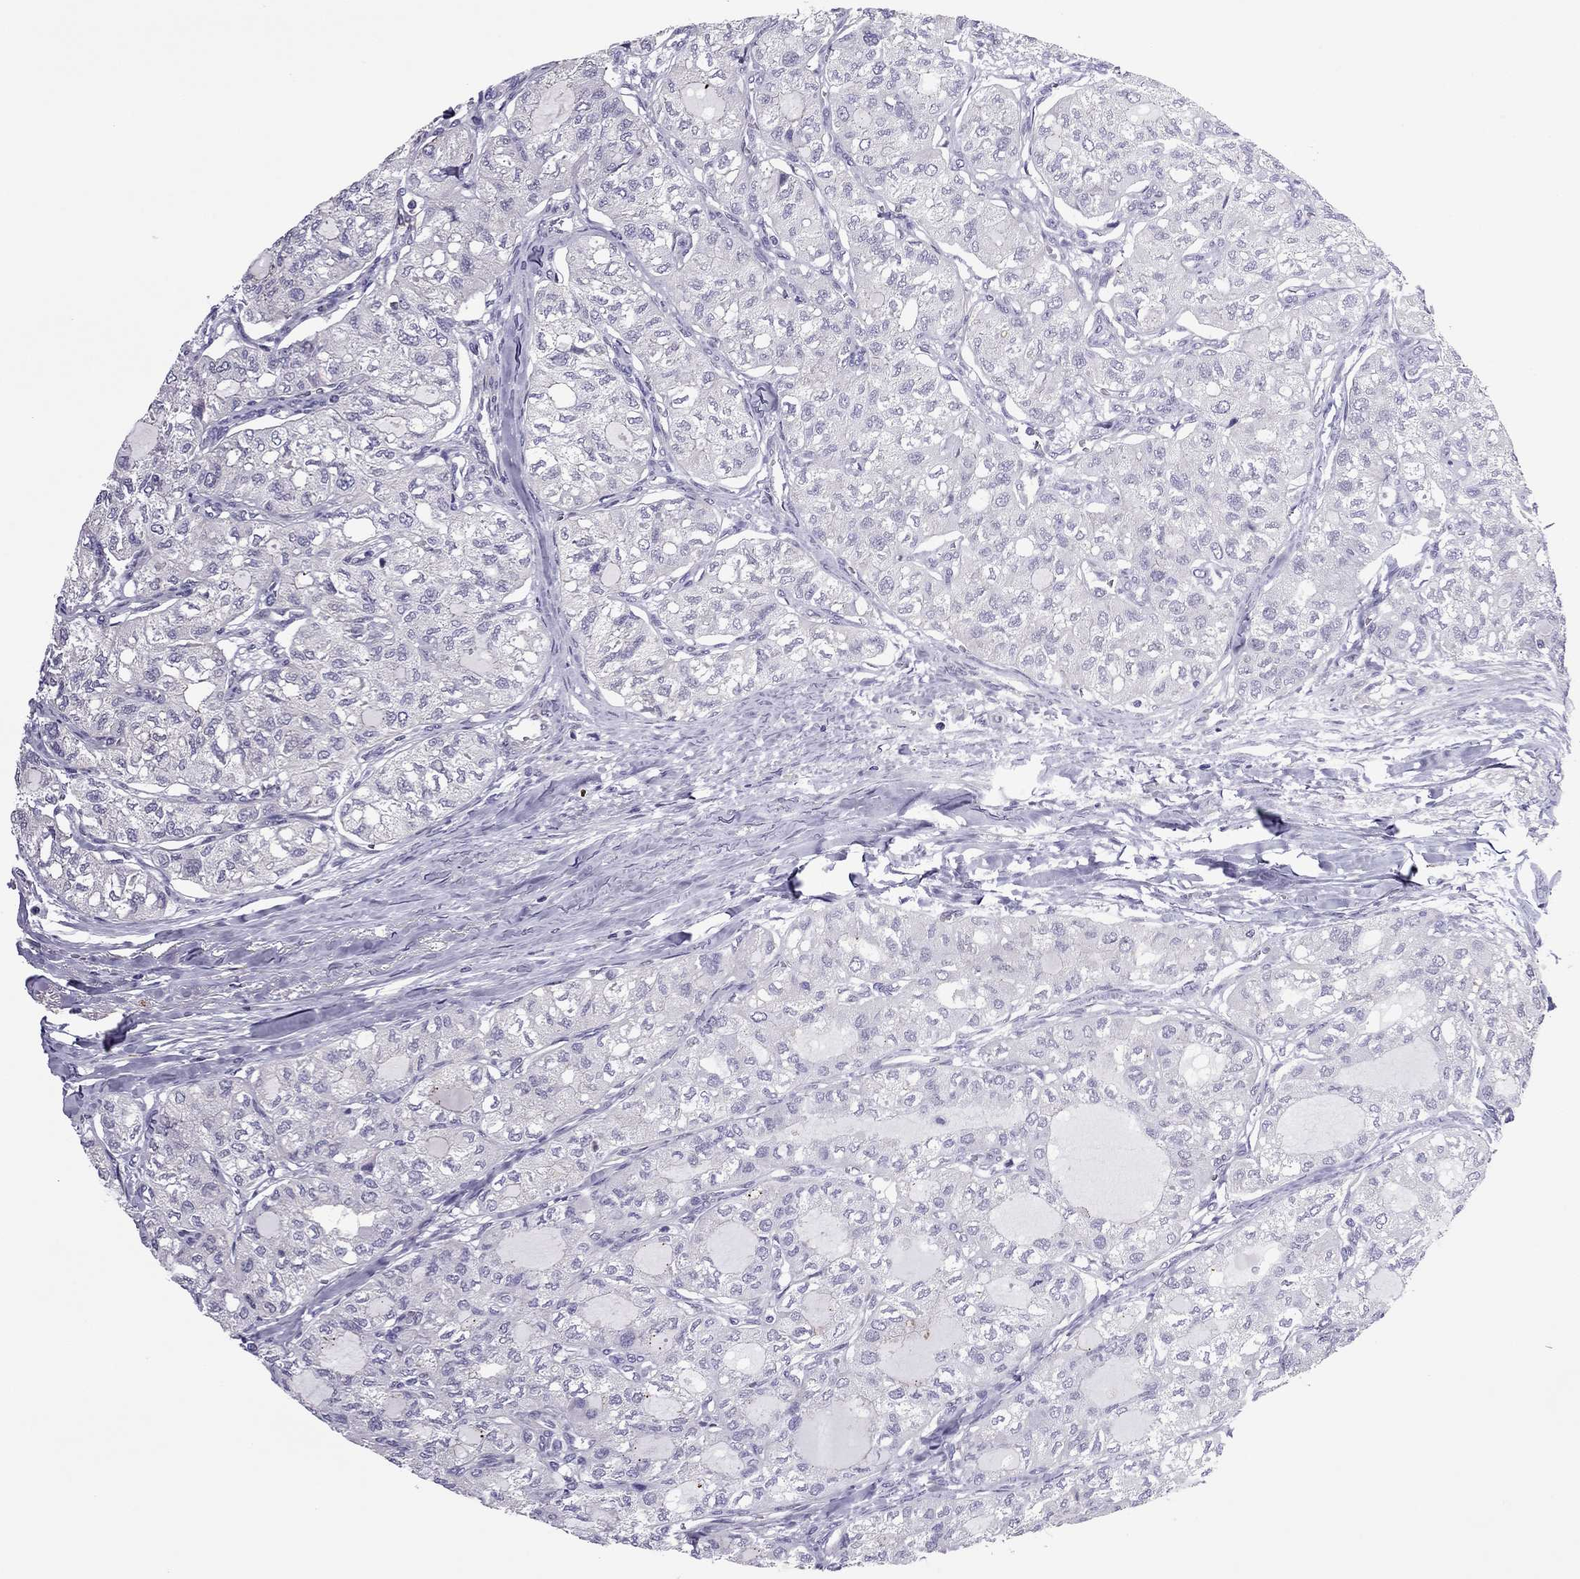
{"staining": {"intensity": "negative", "quantity": "none", "location": "none"}, "tissue": "thyroid cancer", "cell_type": "Tumor cells", "image_type": "cancer", "snomed": [{"axis": "morphology", "description": "Follicular adenoma carcinoma, NOS"}, {"axis": "topography", "description": "Thyroid gland"}], "caption": "Tumor cells are negative for protein expression in human thyroid cancer.", "gene": "SLC16A8", "patient": {"sex": "male", "age": 75}}